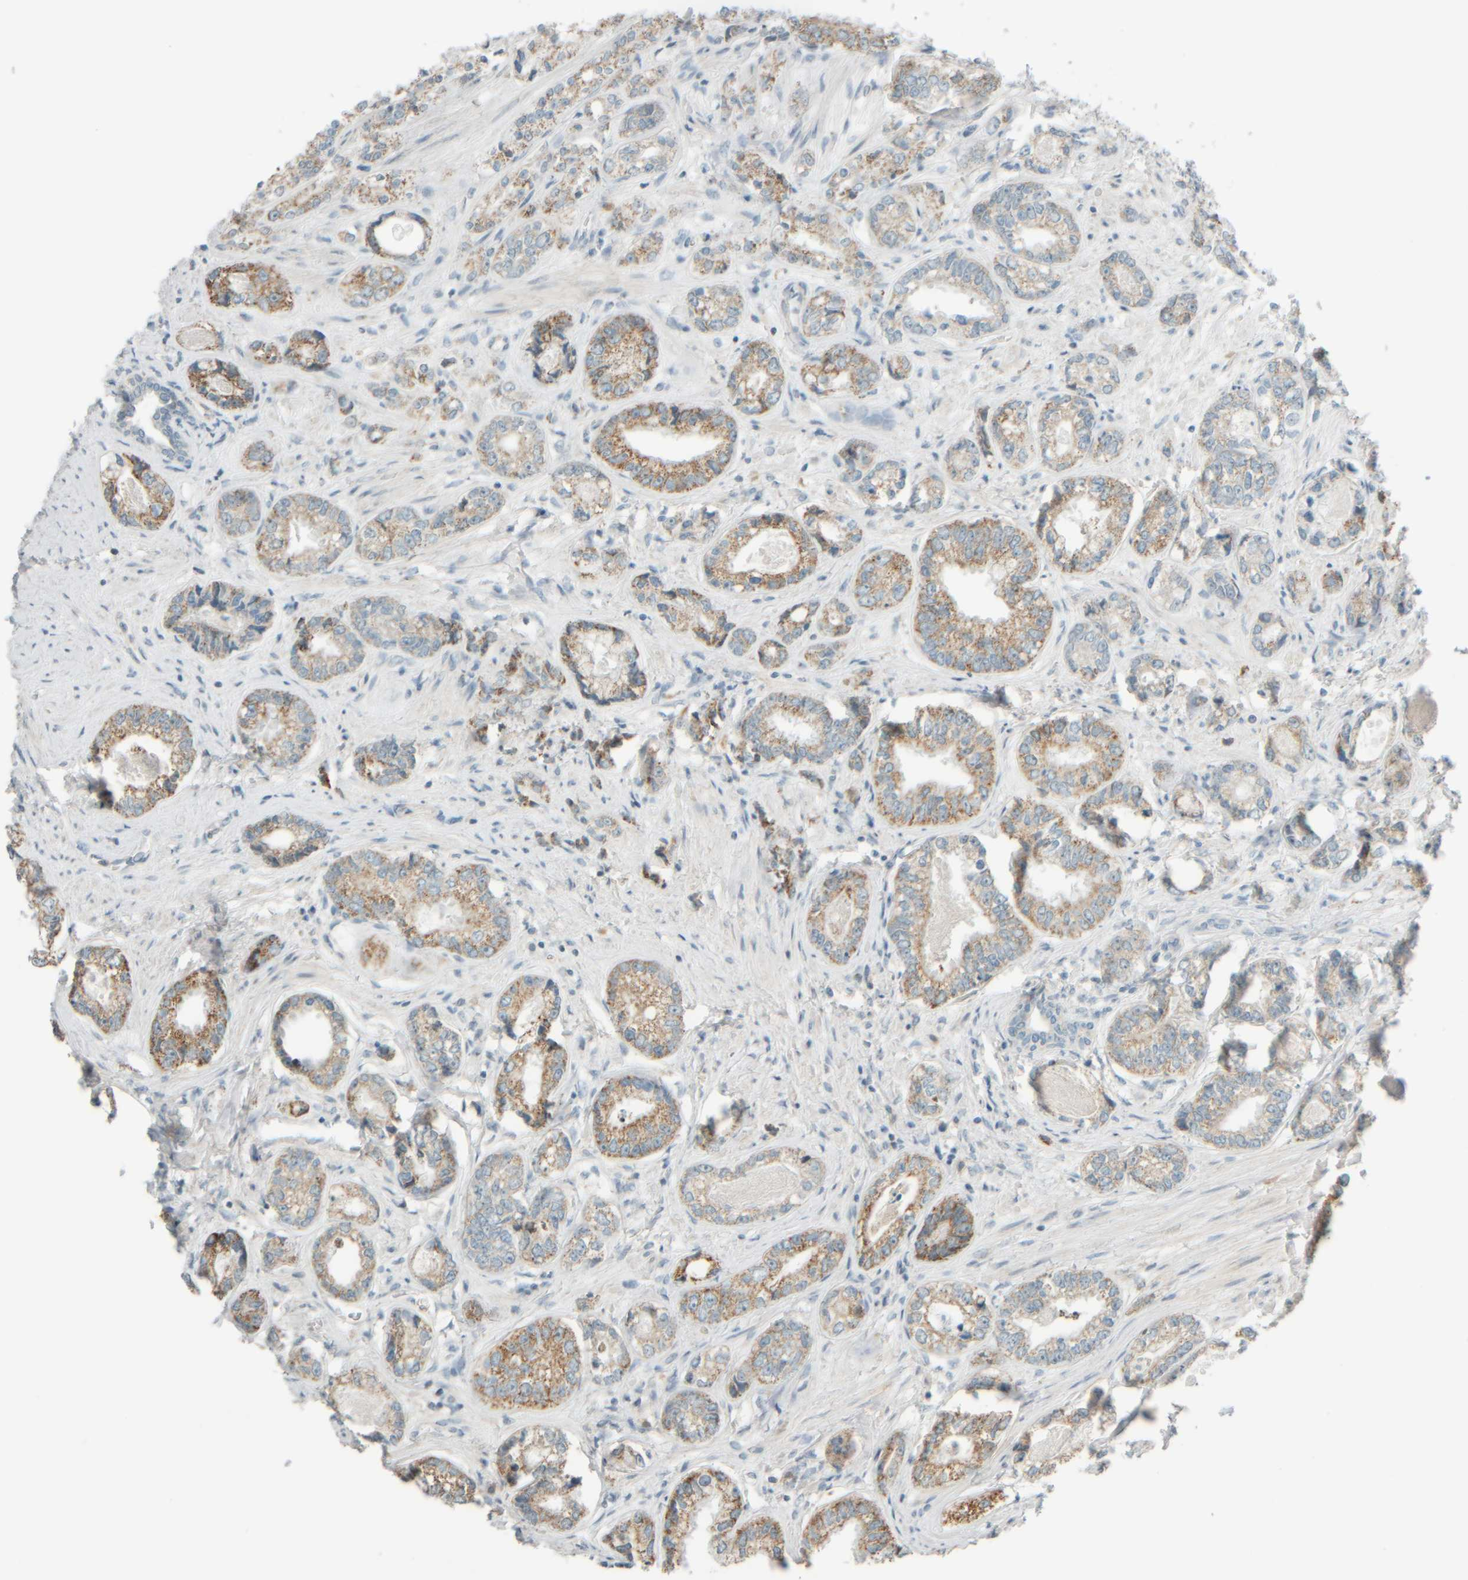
{"staining": {"intensity": "moderate", "quantity": ">75%", "location": "cytoplasmic/membranous"}, "tissue": "prostate cancer", "cell_type": "Tumor cells", "image_type": "cancer", "snomed": [{"axis": "morphology", "description": "Adenocarcinoma, High grade"}, {"axis": "topography", "description": "Prostate"}], "caption": "Prostate cancer (adenocarcinoma (high-grade)) stained with a brown dye shows moderate cytoplasmic/membranous positive positivity in approximately >75% of tumor cells.", "gene": "PTGES3L-AARSD1", "patient": {"sex": "male", "age": 61}}